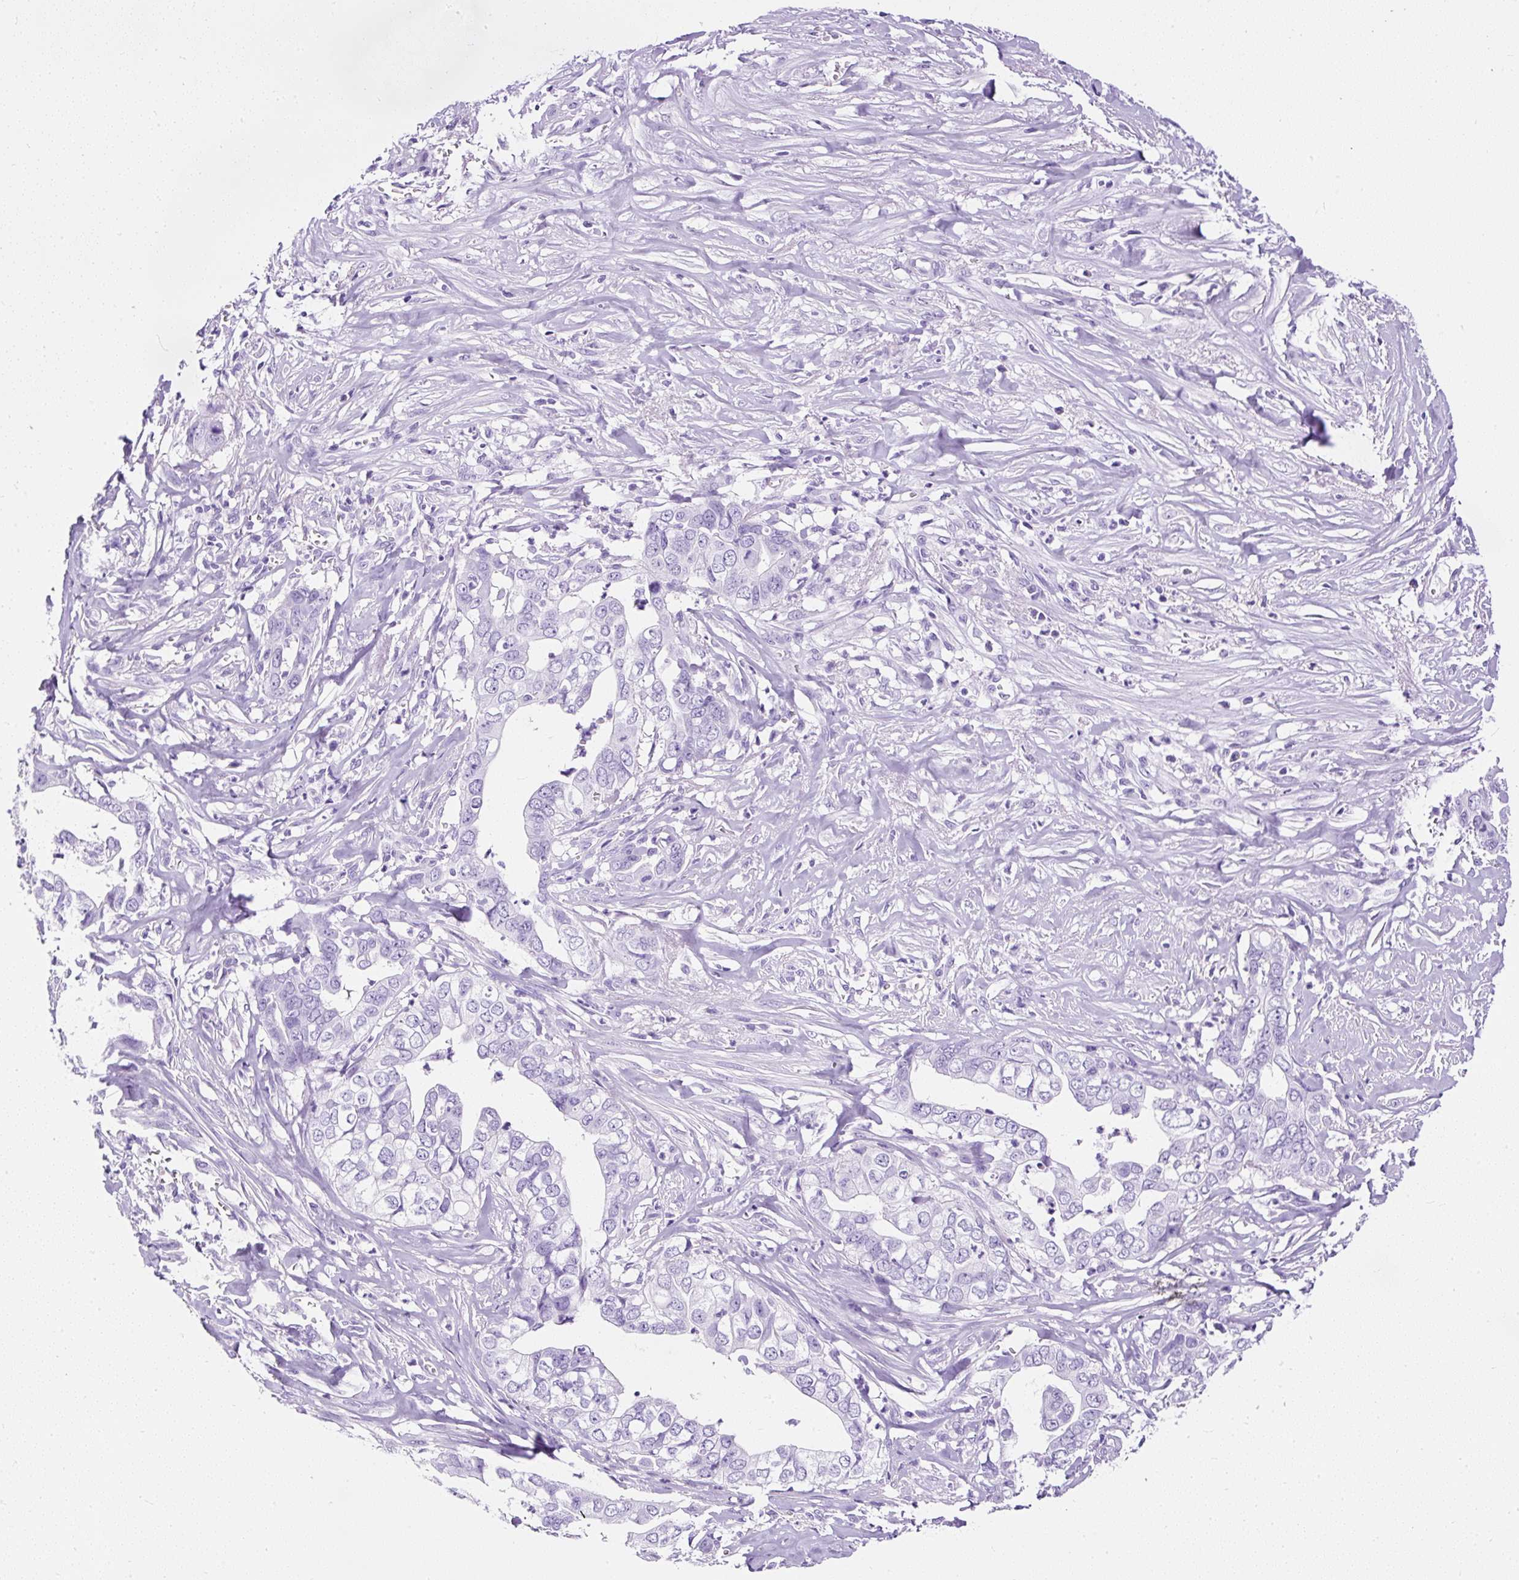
{"staining": {"intensity": "negative", "quantity": "none", "location": "none"}, "tissue": "liver cancer", "cell_type": "Tumor cells", "image_type": "cancer", "snomed": [{"axis": "morphology", "description": "Cholangiocarcinoma"}, {"axis": "topography", "description": "Liver"}], "caption": "Immunohistochemistry (IHC) histopathology image of neoplastic tissue: liver cholangiocarcinoma stained with DAB (3,3'-diaminobenzidine) reveals no significant protein staining in tumor cells.", "gene": "NTS", "patient": {"sex": "female", "age": 79}}